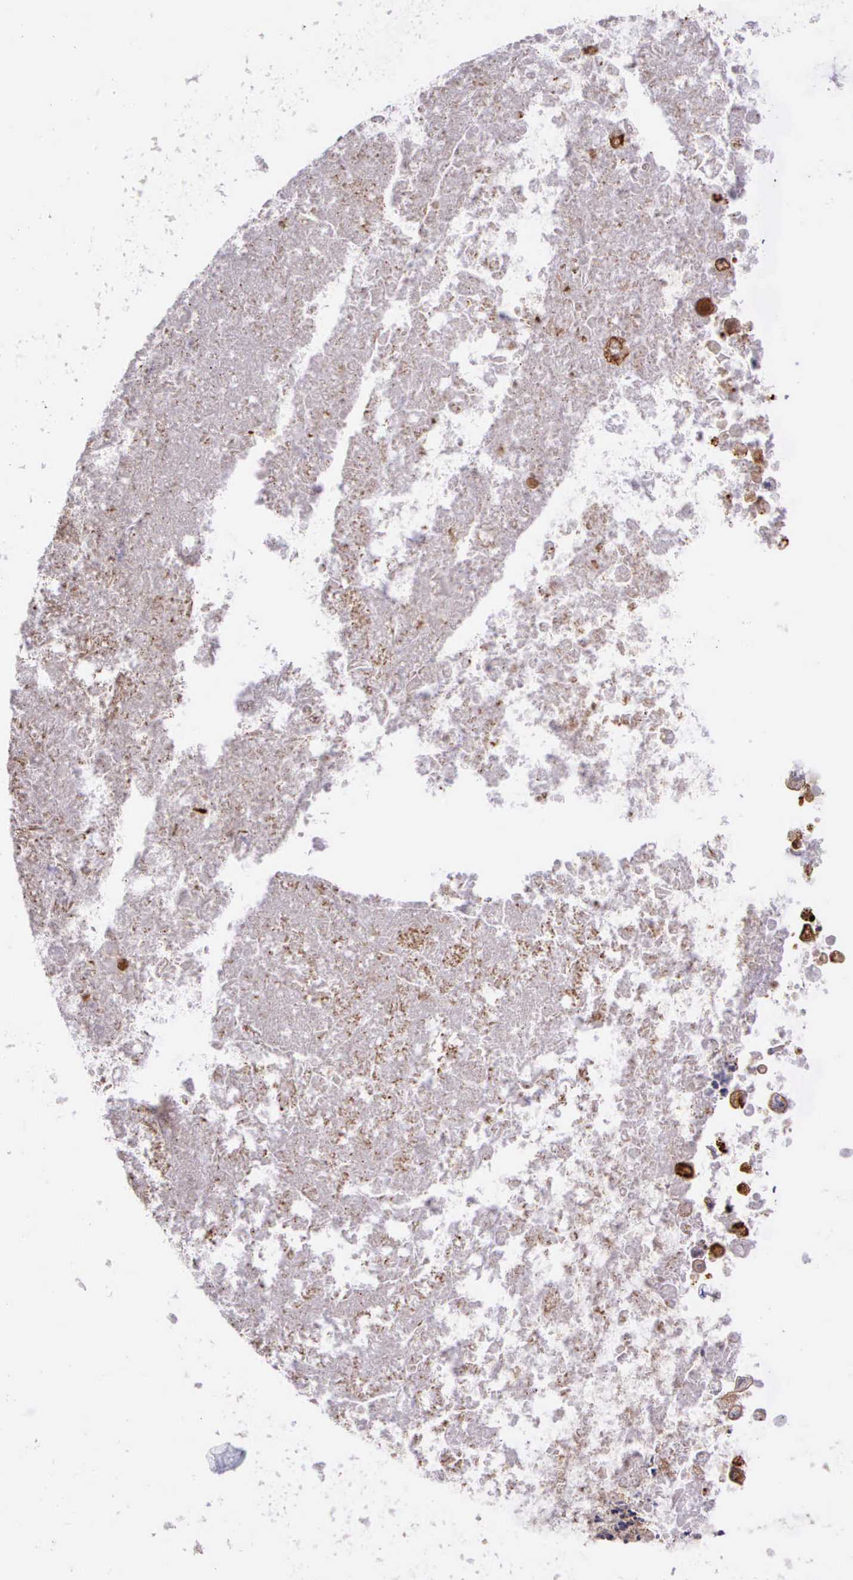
{"staining": {"intensity": "strong", "quantity": ">75%", "location": "cytoplasmic/membranous"}, "tissue": "ovarian cancer", "cell_type": "Tumor cells", "image_type": "cancer", "snomed": [{"axis": "morphology", "description": "Cystadenocarcinoma, mucinous, NOS"}, {"axis": "topography", "description": "Ovary"}], "caption": "An image of ovarian cancer (mucinous cystadenocarcinoma) stained for a protein shows strong cytoplasmic/membranous brown staining in tumor cells.", "gene": "PRICKLE3", "patient": {"sex": "female", "age": 37}}